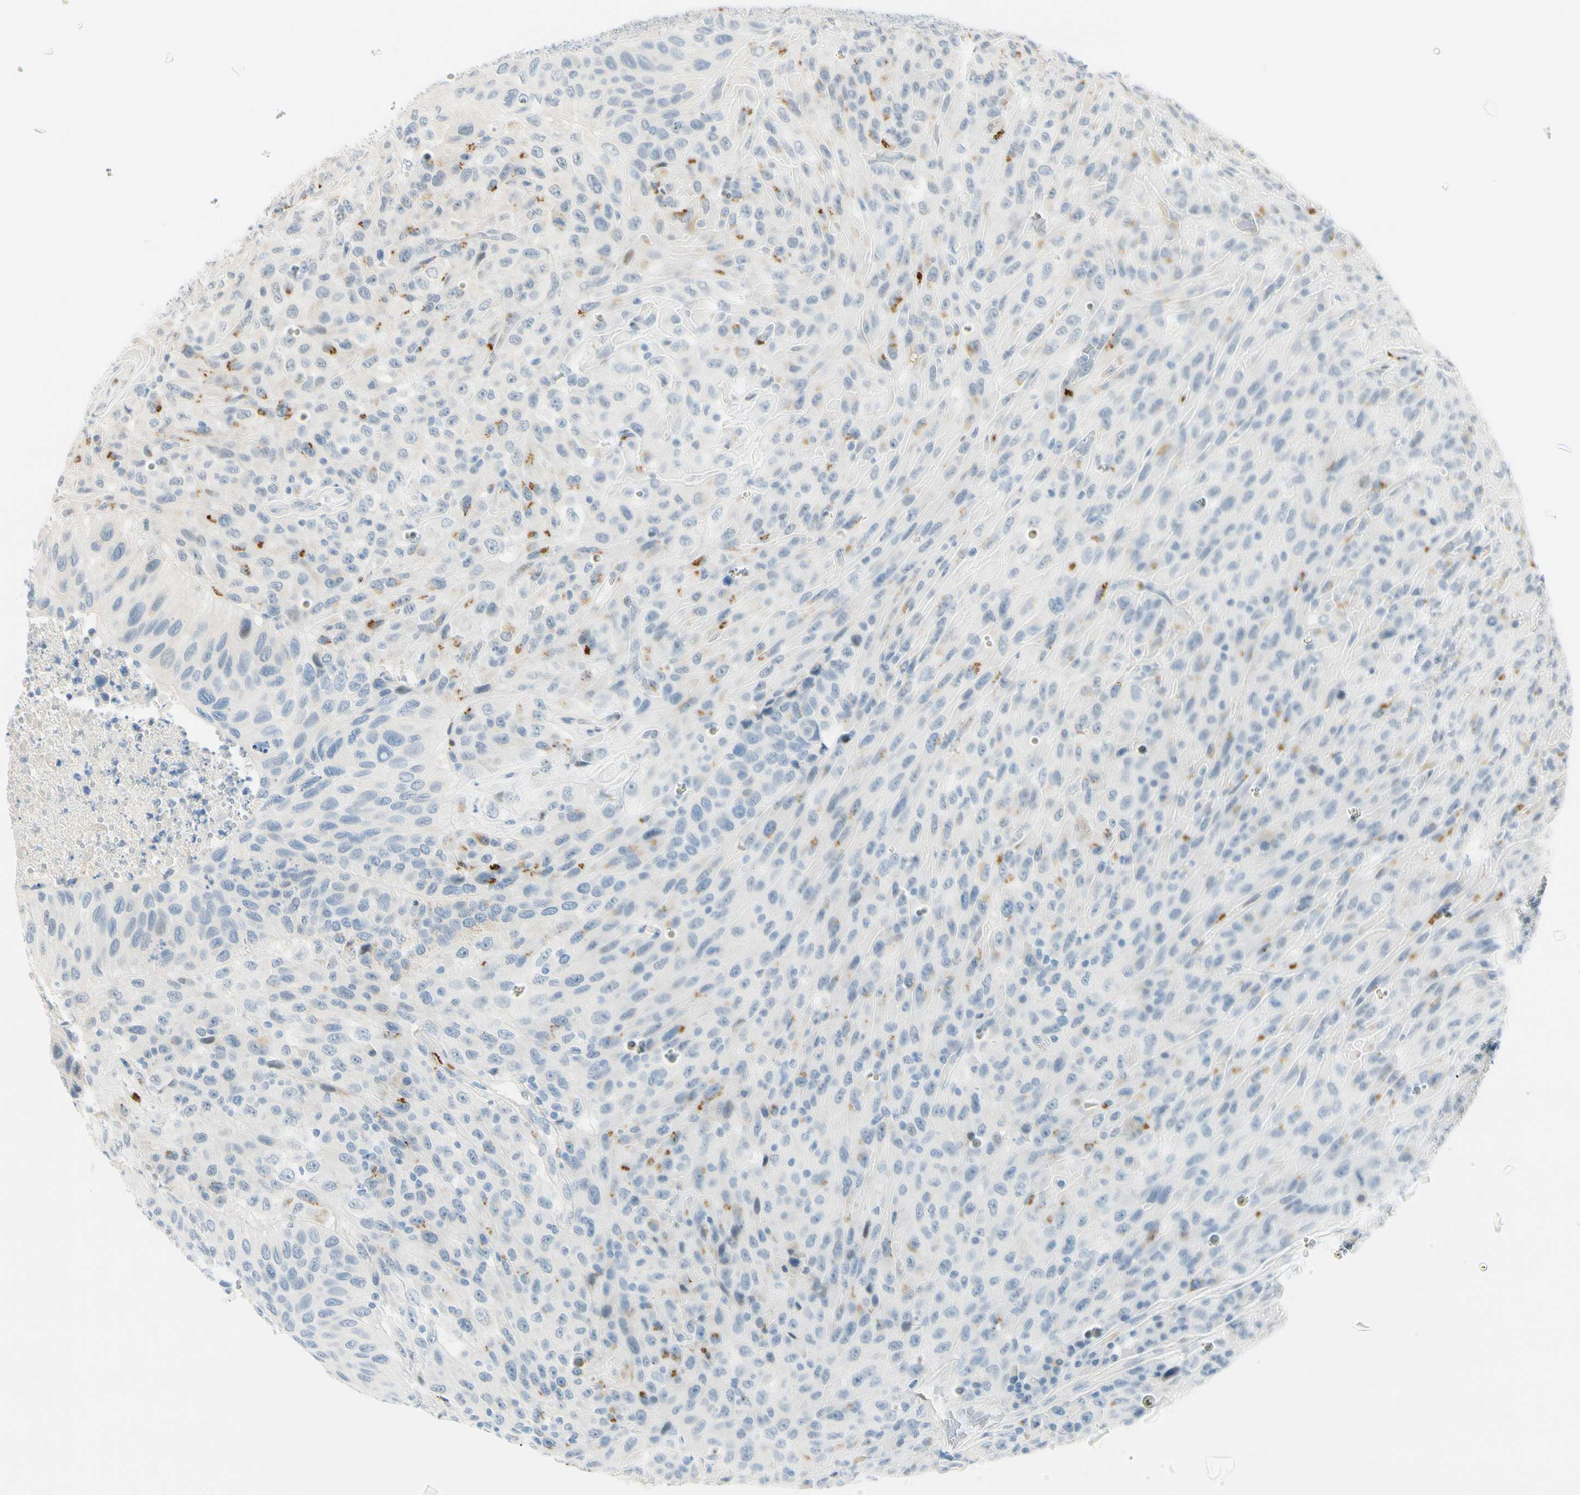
{"staining": {"intensity": "moderate", "quantity": "<25%", "location": "cytoplasmic/membranous"}, "tissue": "urothelial cancer", "cell_type": "Tumor cells", "image_type": "cancer", "snomed": [{"axis": "morphology", "description": "Urothelial carcinoma, High grade"}, {"axis": "topography", "description": "Urinary bladder"}], "caption": "Protein analysis of urothelial cancer tissue demonstrates moderate cytoplasmic/membranous staining in about <25% of tumor cells.", "gene": "B4GALNT1", "patient": {"sex": "male", "age": 66}}